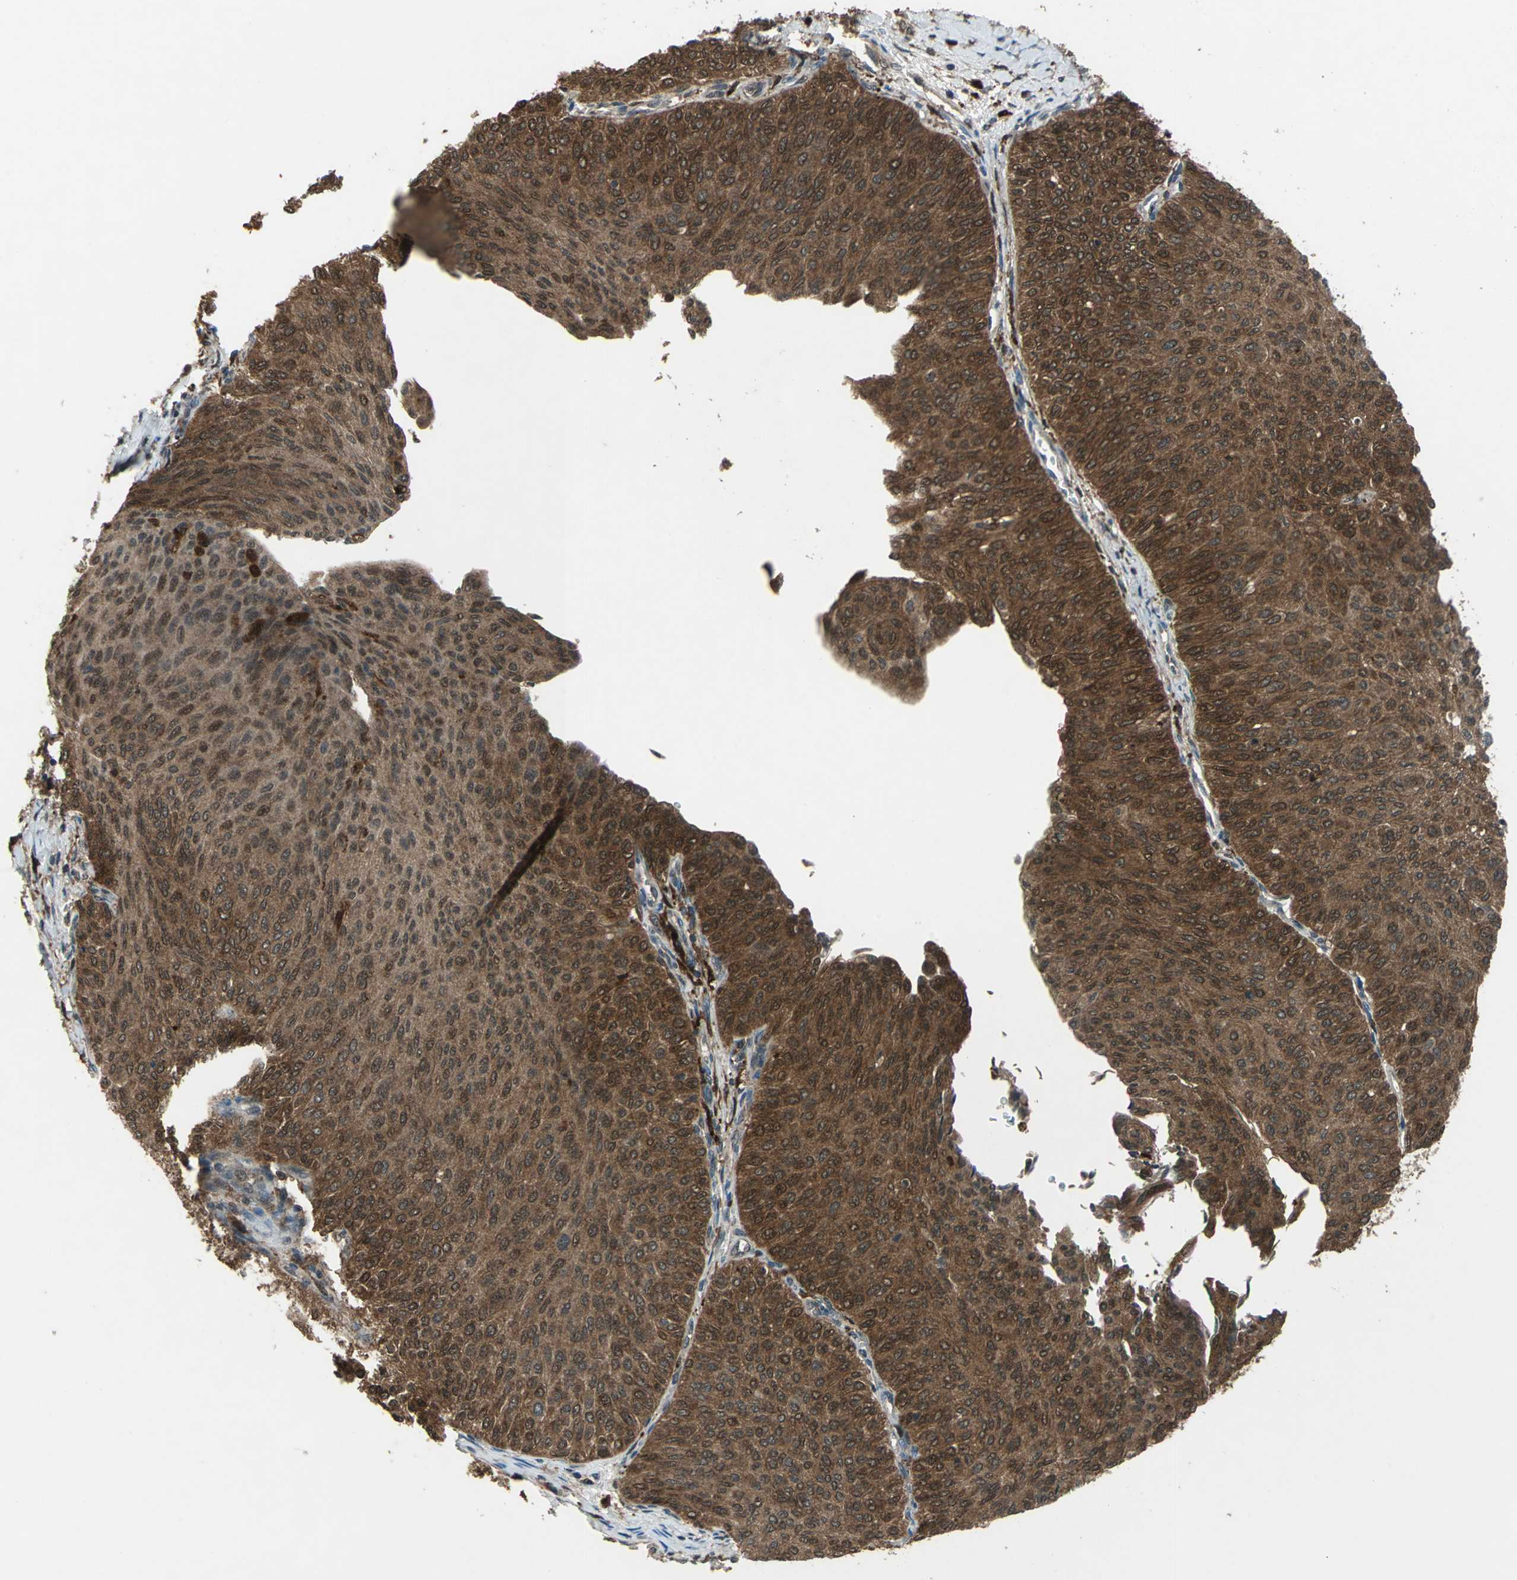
{"staining": {"intensity": "moderate", "quantity": ">75%", "location": "cytoplasmic/membranous,nuclear"}, "tissue": "urothelial cancer", "cell_type": "Tumor cells", "image_type": "cancer", "snomed": [{"axis": "morphology", "description": "Urothelial carcinoma, Low grade"}, {"axis": "topography", "description": "Urinary bladder"}], "caption": "Immunohistochemical staining of low-grade urothelial carcinoma displays medium levels of moderate cytoplasmic/membranous and nuclear positivity in about >75% of tumor cells.", "gene": "PYCARD", "patient": {"sex": "male", "age": 78}}